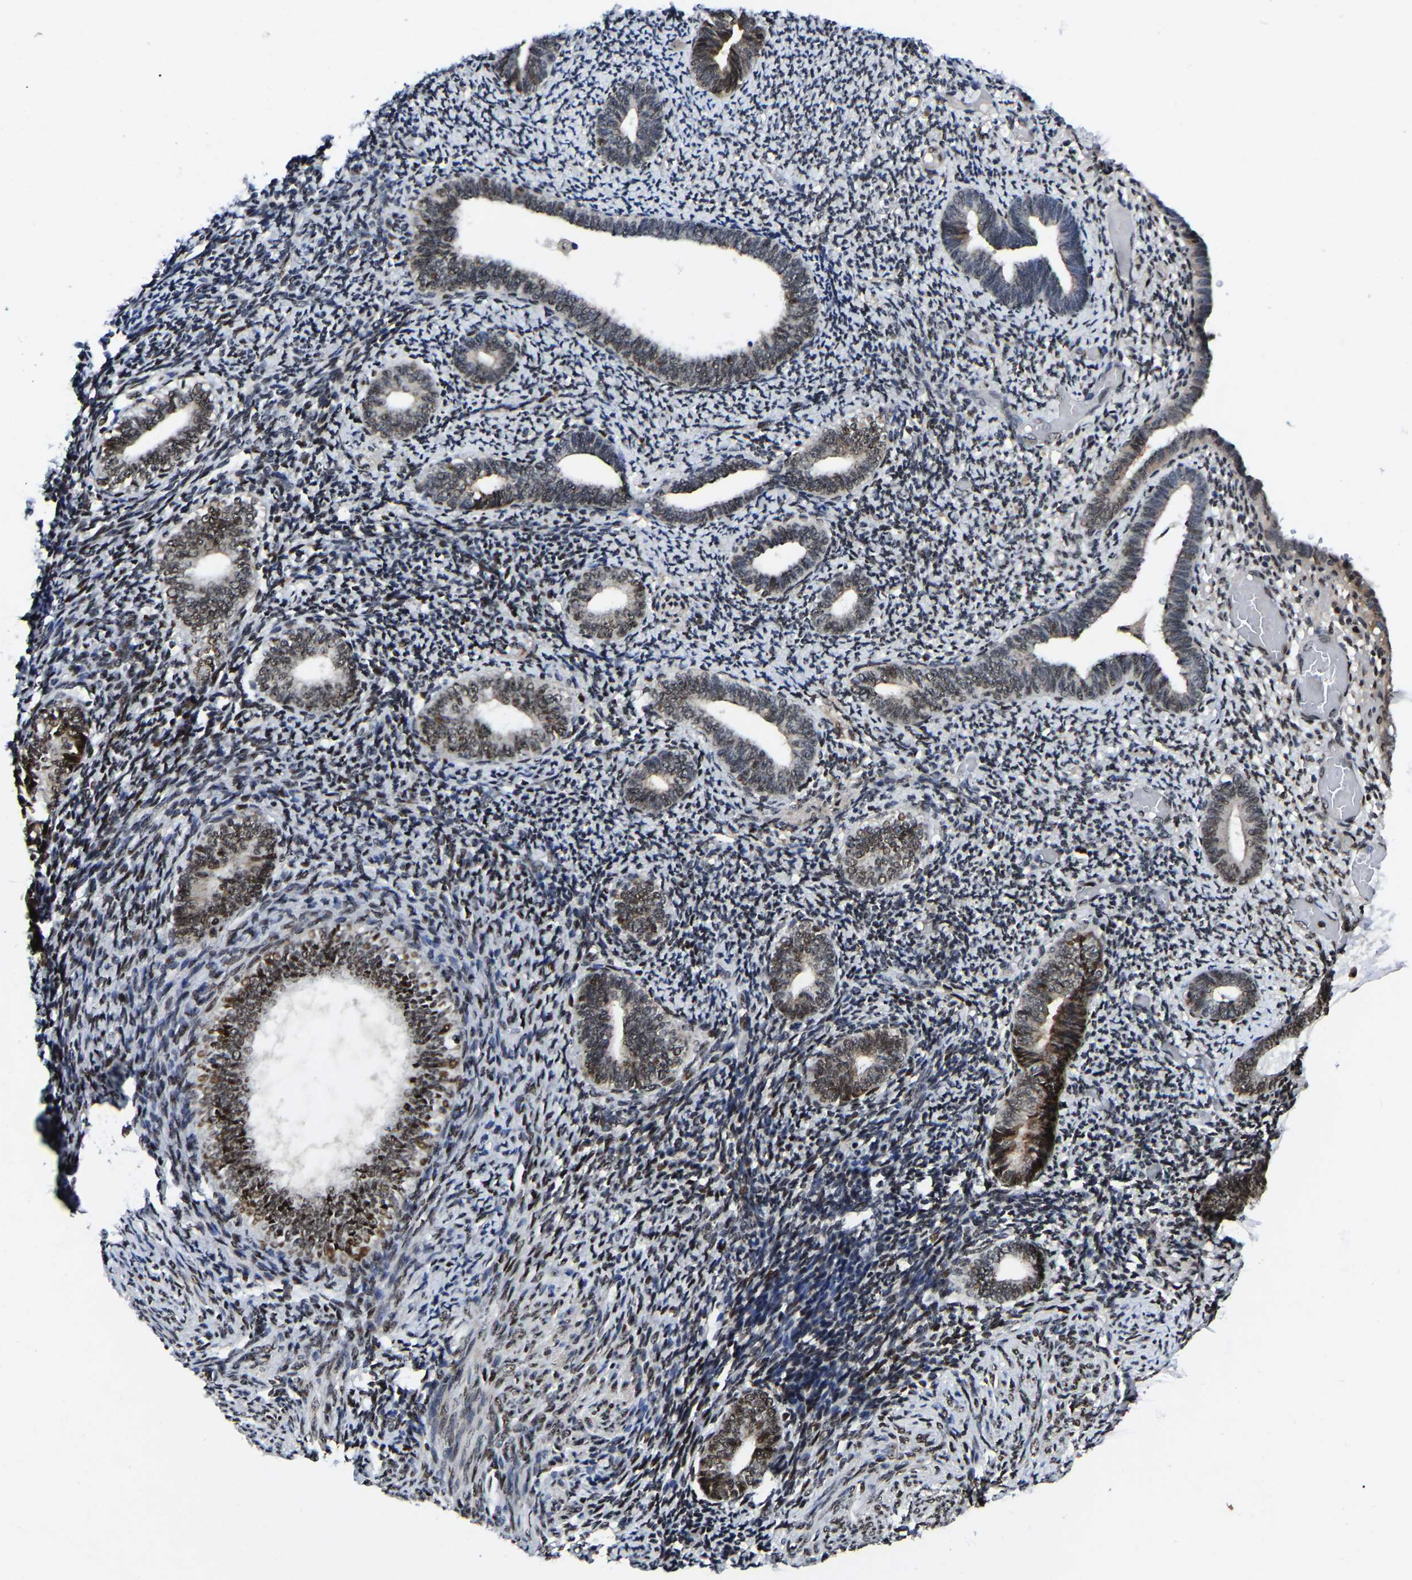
{"staining": {"intensity": "negative", "quantity": "none", "location": "none"}, "tissue": "endometrium", "cell_type": "Cells in endometrial stroma", "image_type": "normal", "snomed": [{"axis": "morphology", "description": "Normal tissue, NOS"}, {"axis": "topography", "description": "Endometrium"}], "caption": "Immunohistochemical staining of benign human endometrium demonstrates no significant staining in cells in endometrial stroma. (Stains: DAB immunohistochemistry with hematoxylin counter stain, Microscopy: brightfield microscopy at high magnification).", "gene": "TRIM35", "patient": {"sex": "female", "age": 66}}